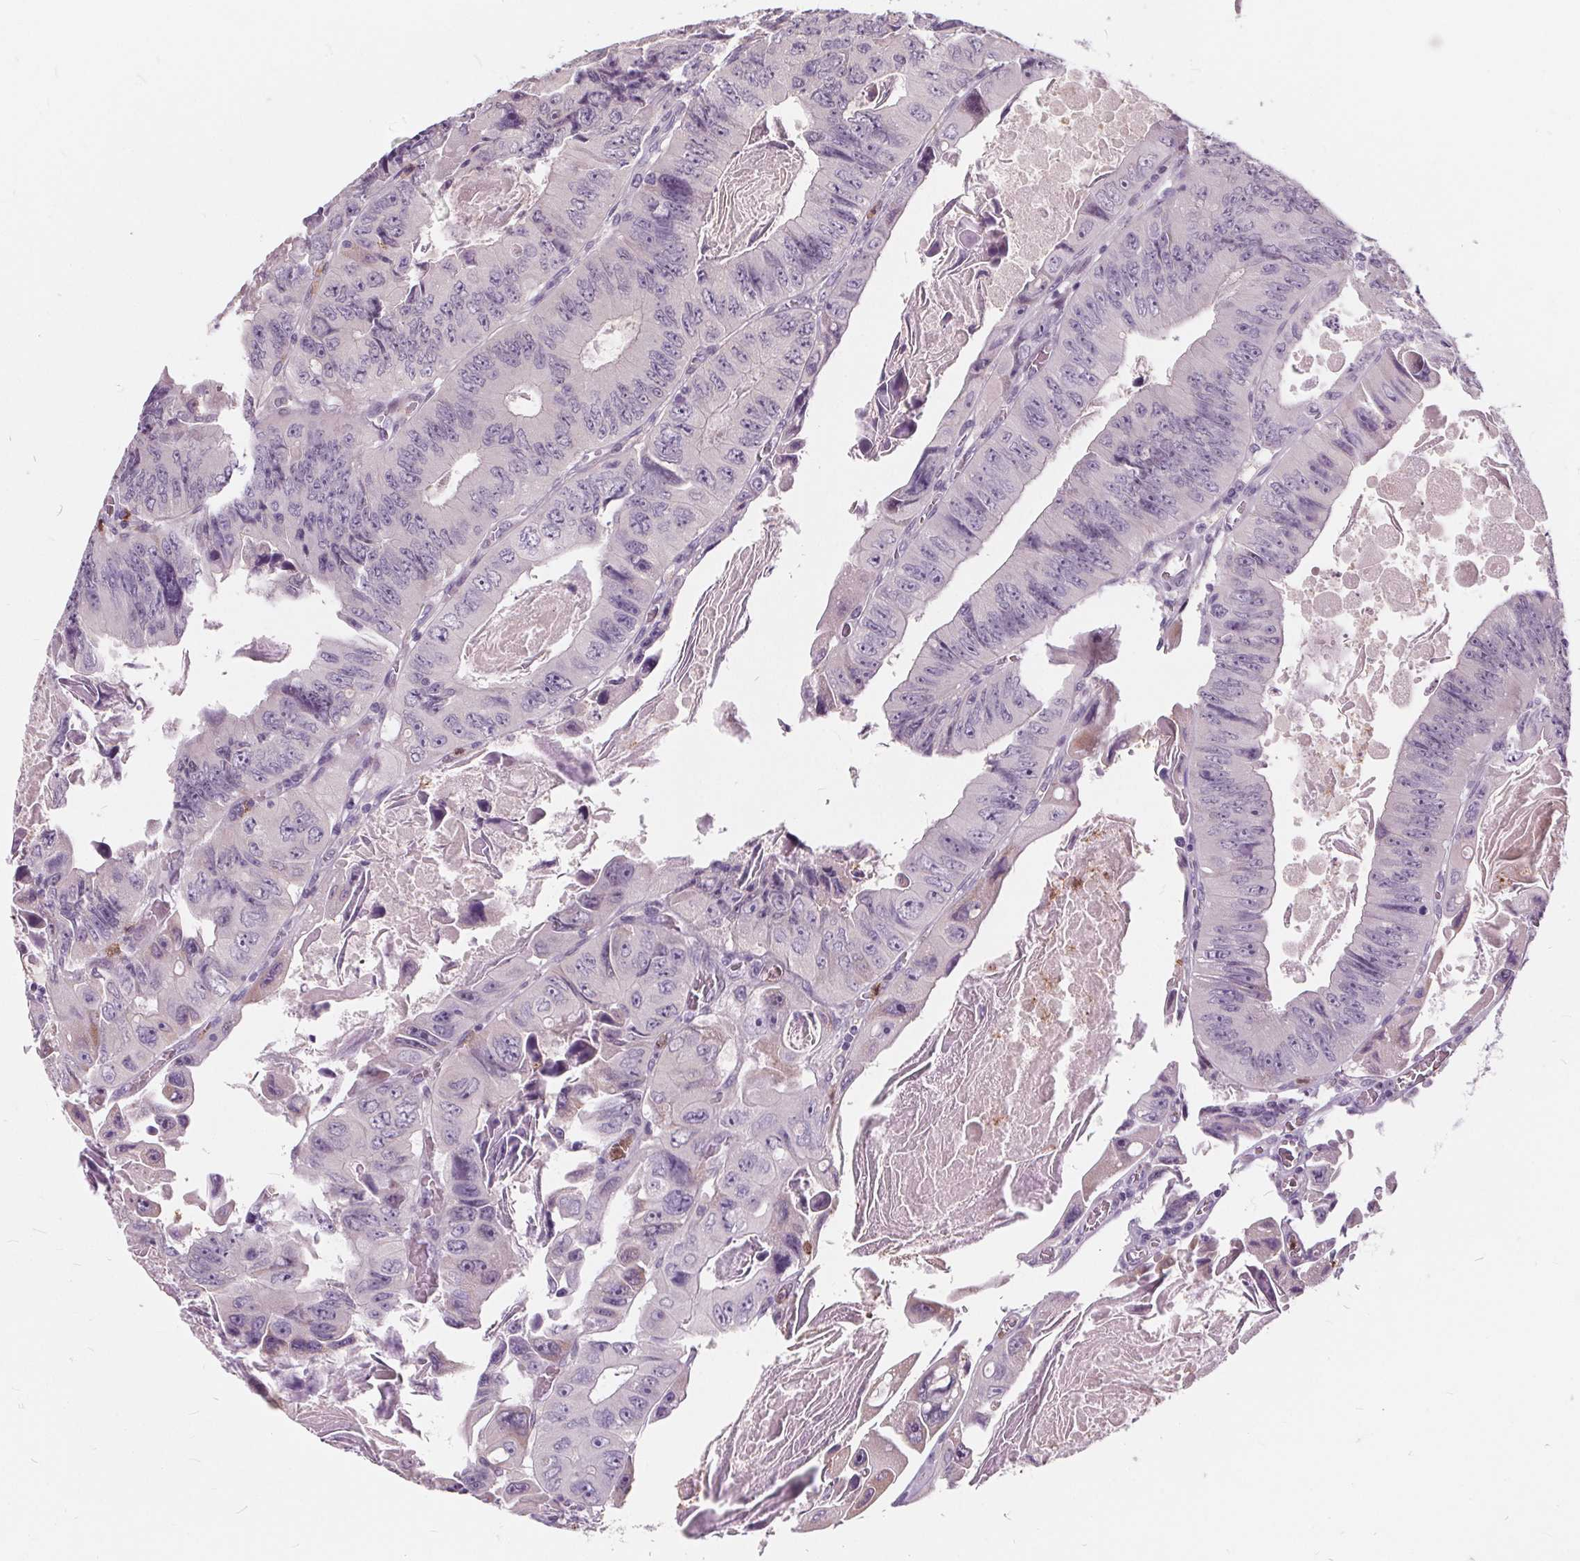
{"staining": {"intensity": "negative", "quantity": "none", "location": "none"}, "tissue": "colorectal cancer", "cell_type": "Tumor cells", "image_type": "cancer", "snomed": [{"axis": "morphology", "description": "Adenocarcinoma, NOS"}, {"axis": "topography", "description": "Colon"}], "caption": "Immunohistochemical staining of colorectal adenocarcinoma shows no significant expression in tumor cells. Nuclei are stained in blue.", "gene": "HAAO", "patient": {"sex": "female", "age": 84}}